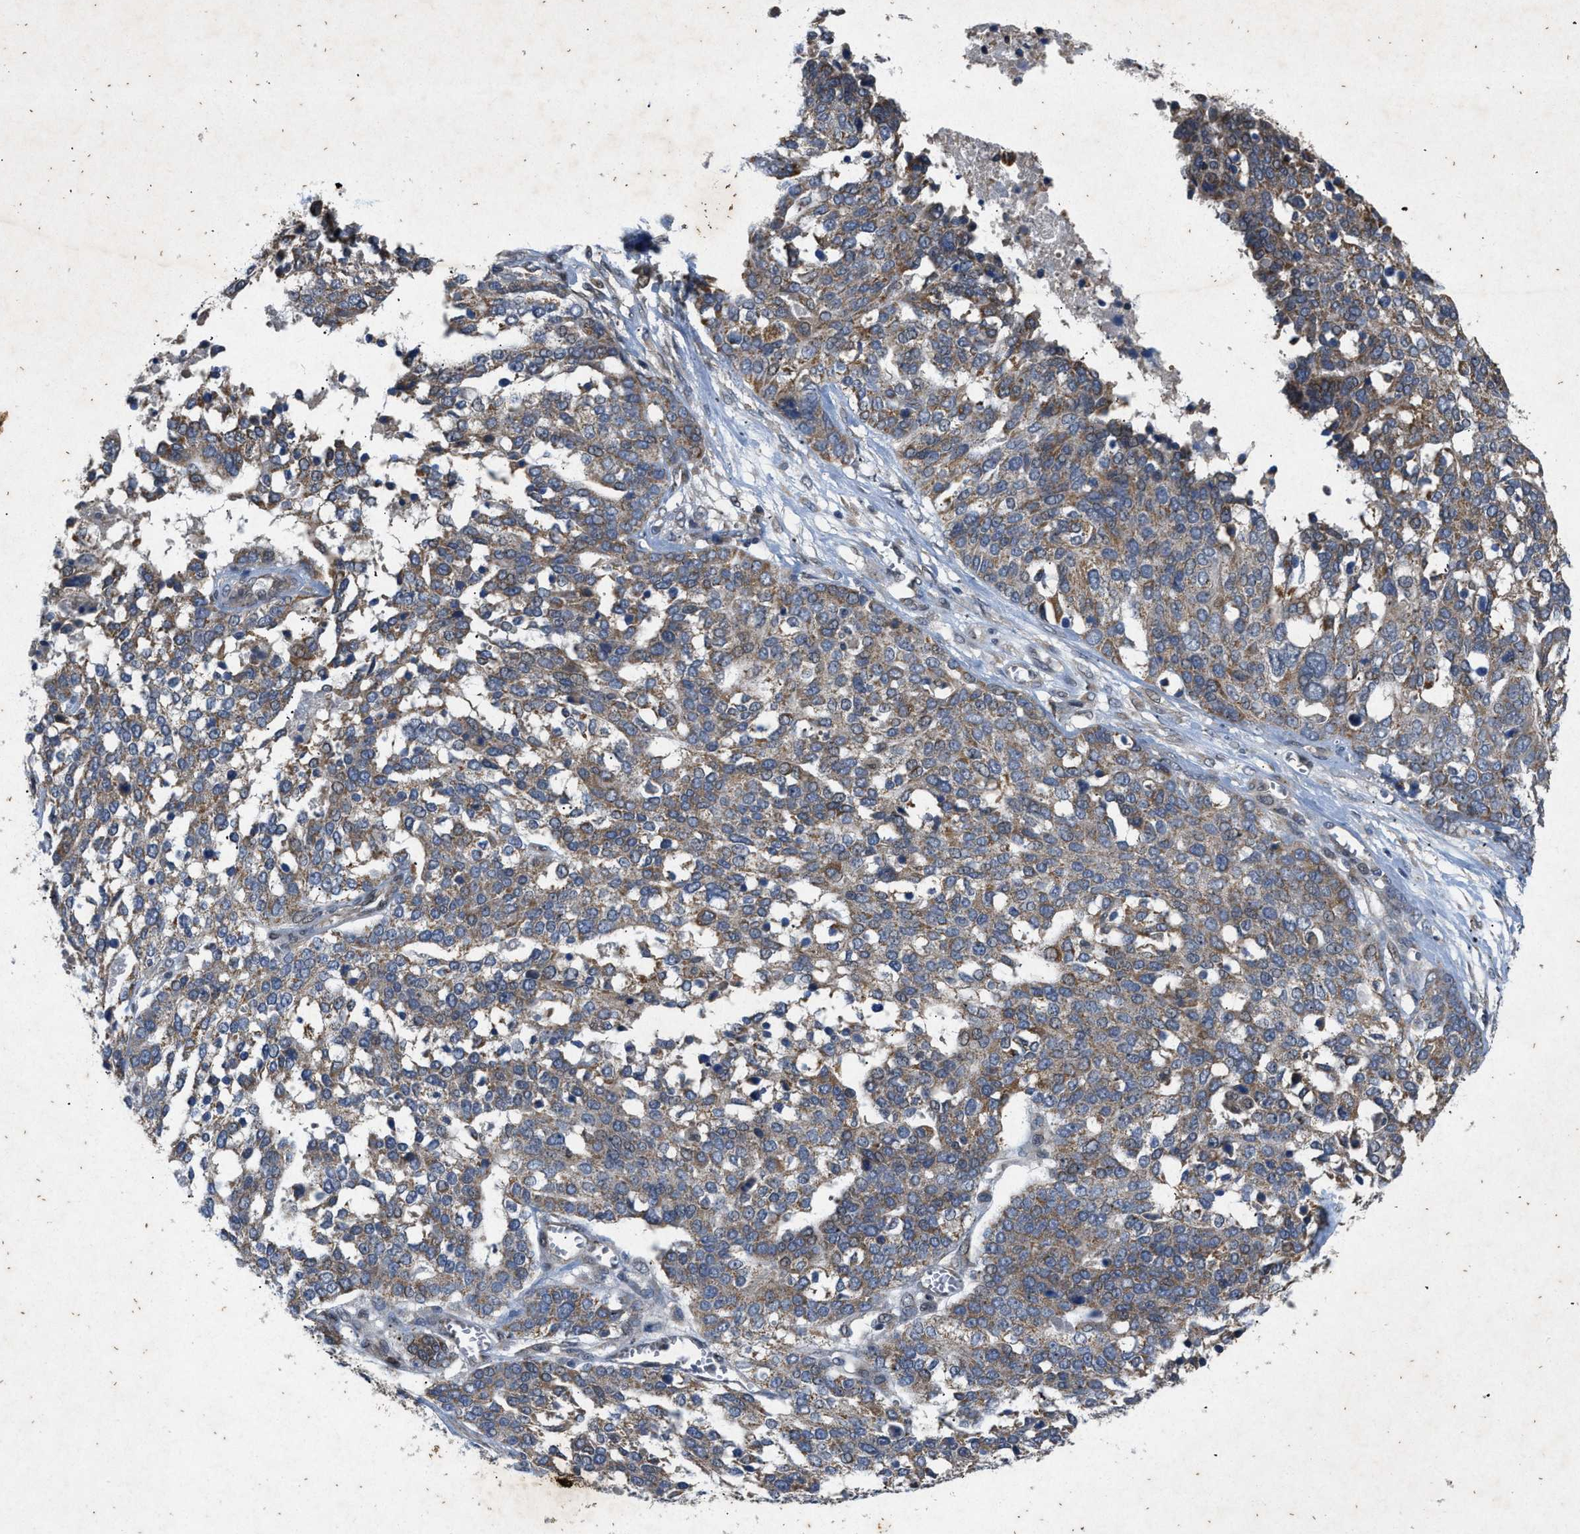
{"staining": {"intensity": "moderate", "quantity": ">75%", "location": "cytoplasmic/membranous"}, "tissue": "ovarian cancer", "cell_type": "Tumor cells", "image_type": "cancer", "snomed": [{"axis": "morphology", "description": "Cystadenocarcinoma, serous, NOS"}, {"axis": "topography", "description": "Ovary"}], "caption": "Tumor cells demonstrate medium levels of moderate cytoplasmic/membranous expression in approximately >75% of cells in human ovarian cancer.", "gene": "PRKG2", "patient": {"sex": "female", "age": 44}}